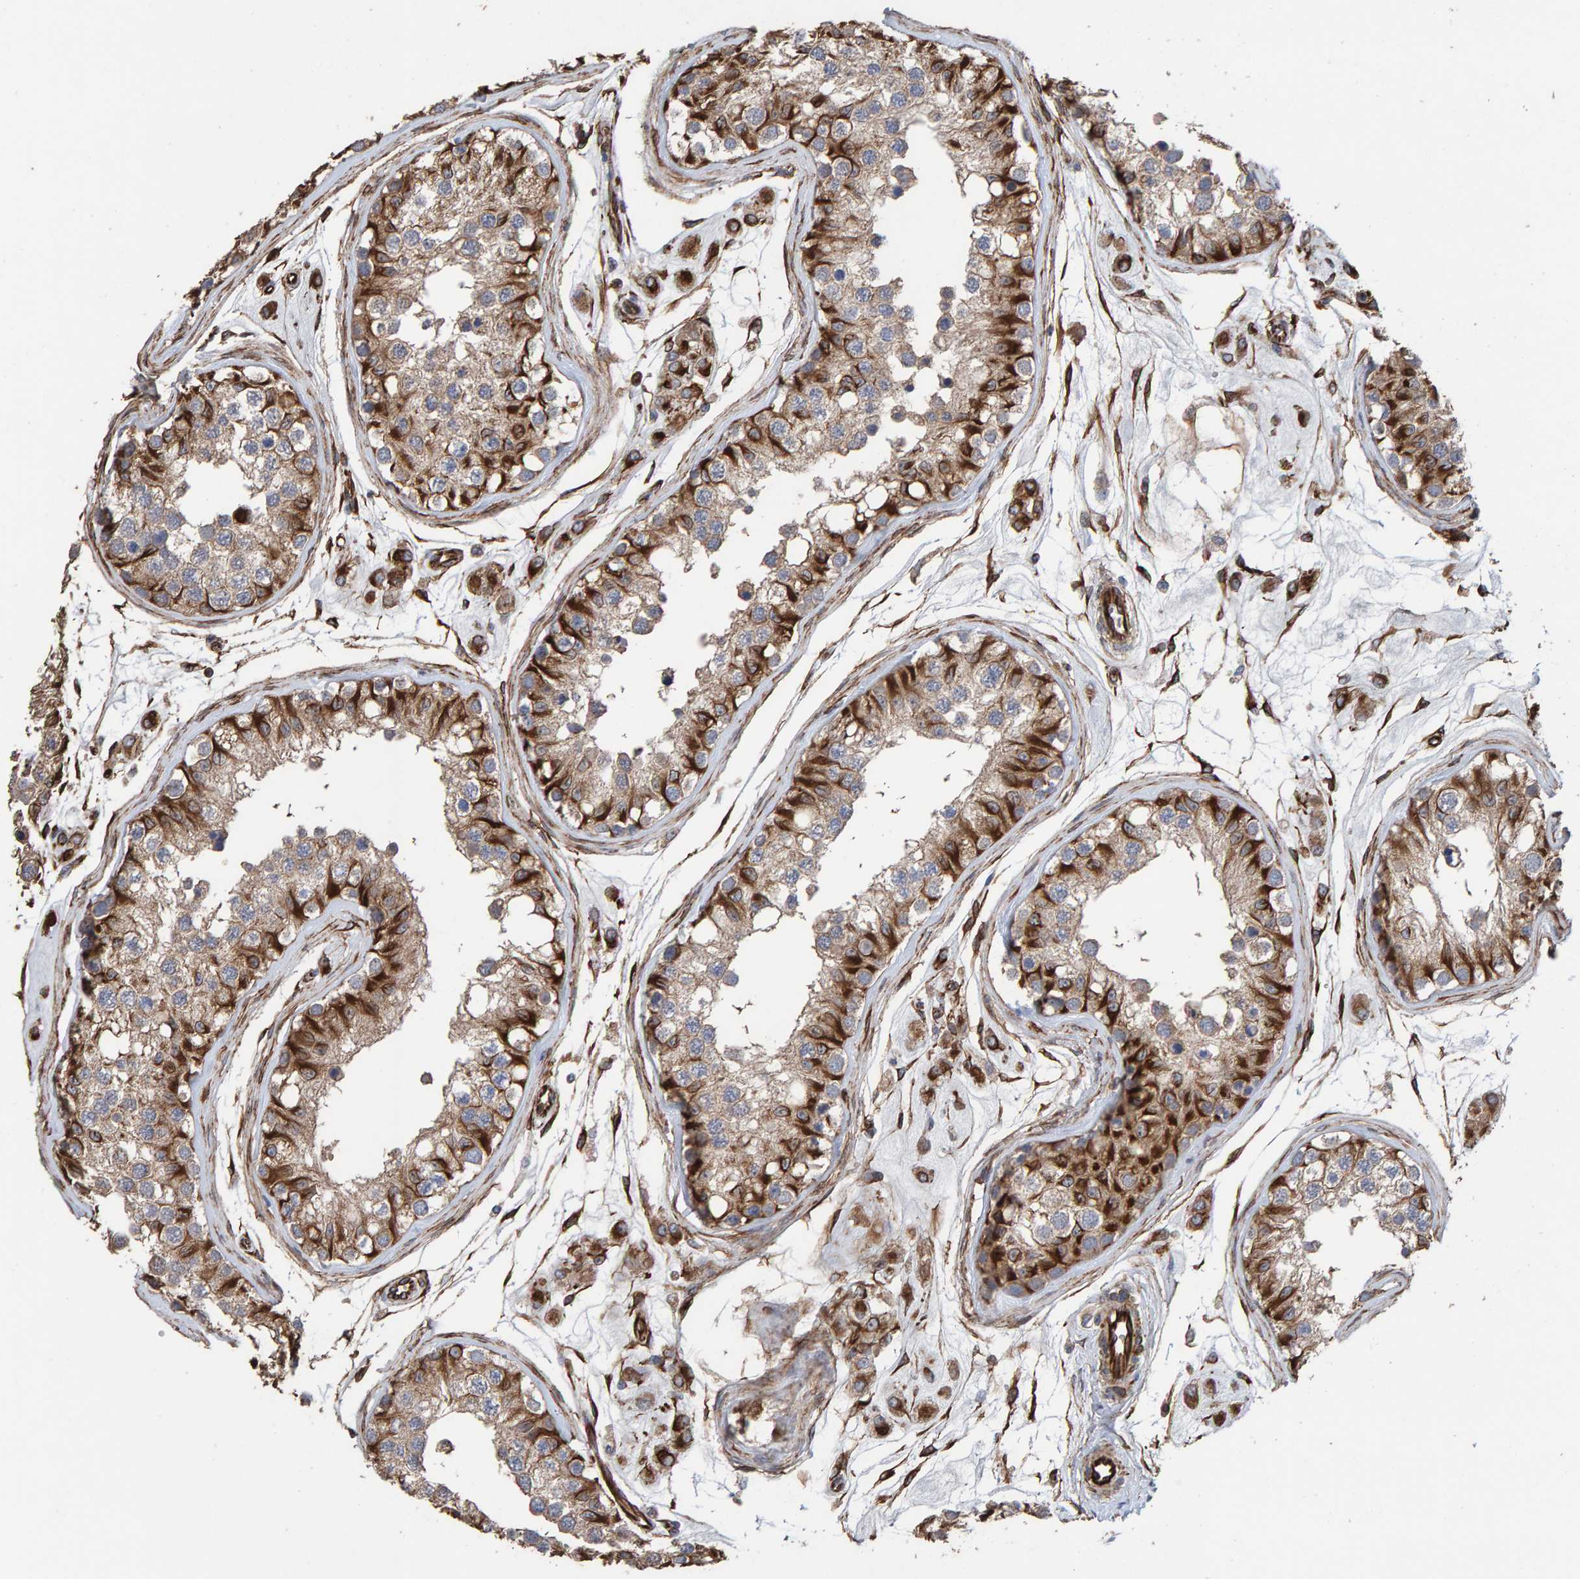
{"staining": {"intensity": "strong", "quantity": "25%-75%", "location": "cytoplasmic/membranous"}, "tissue": "testis", "cell_type": "Cells in seminiferous ducts", "image_type": "normal", "snomed": [{"axis": "morphology", "description": "Normal tissue, NOS"}, {"axis": "morphology", "description": "Adenocarcinoma, metastatic, NOS"}, {"axis": "topography", "description": "Testis"}], "caption": "Testis stained for a protein displays strong cytoplasmic/membranous positivity in cells in seminiferous ducts.", "gene": "ZNF347", "patient": {"sex": "male", "age": 26}}